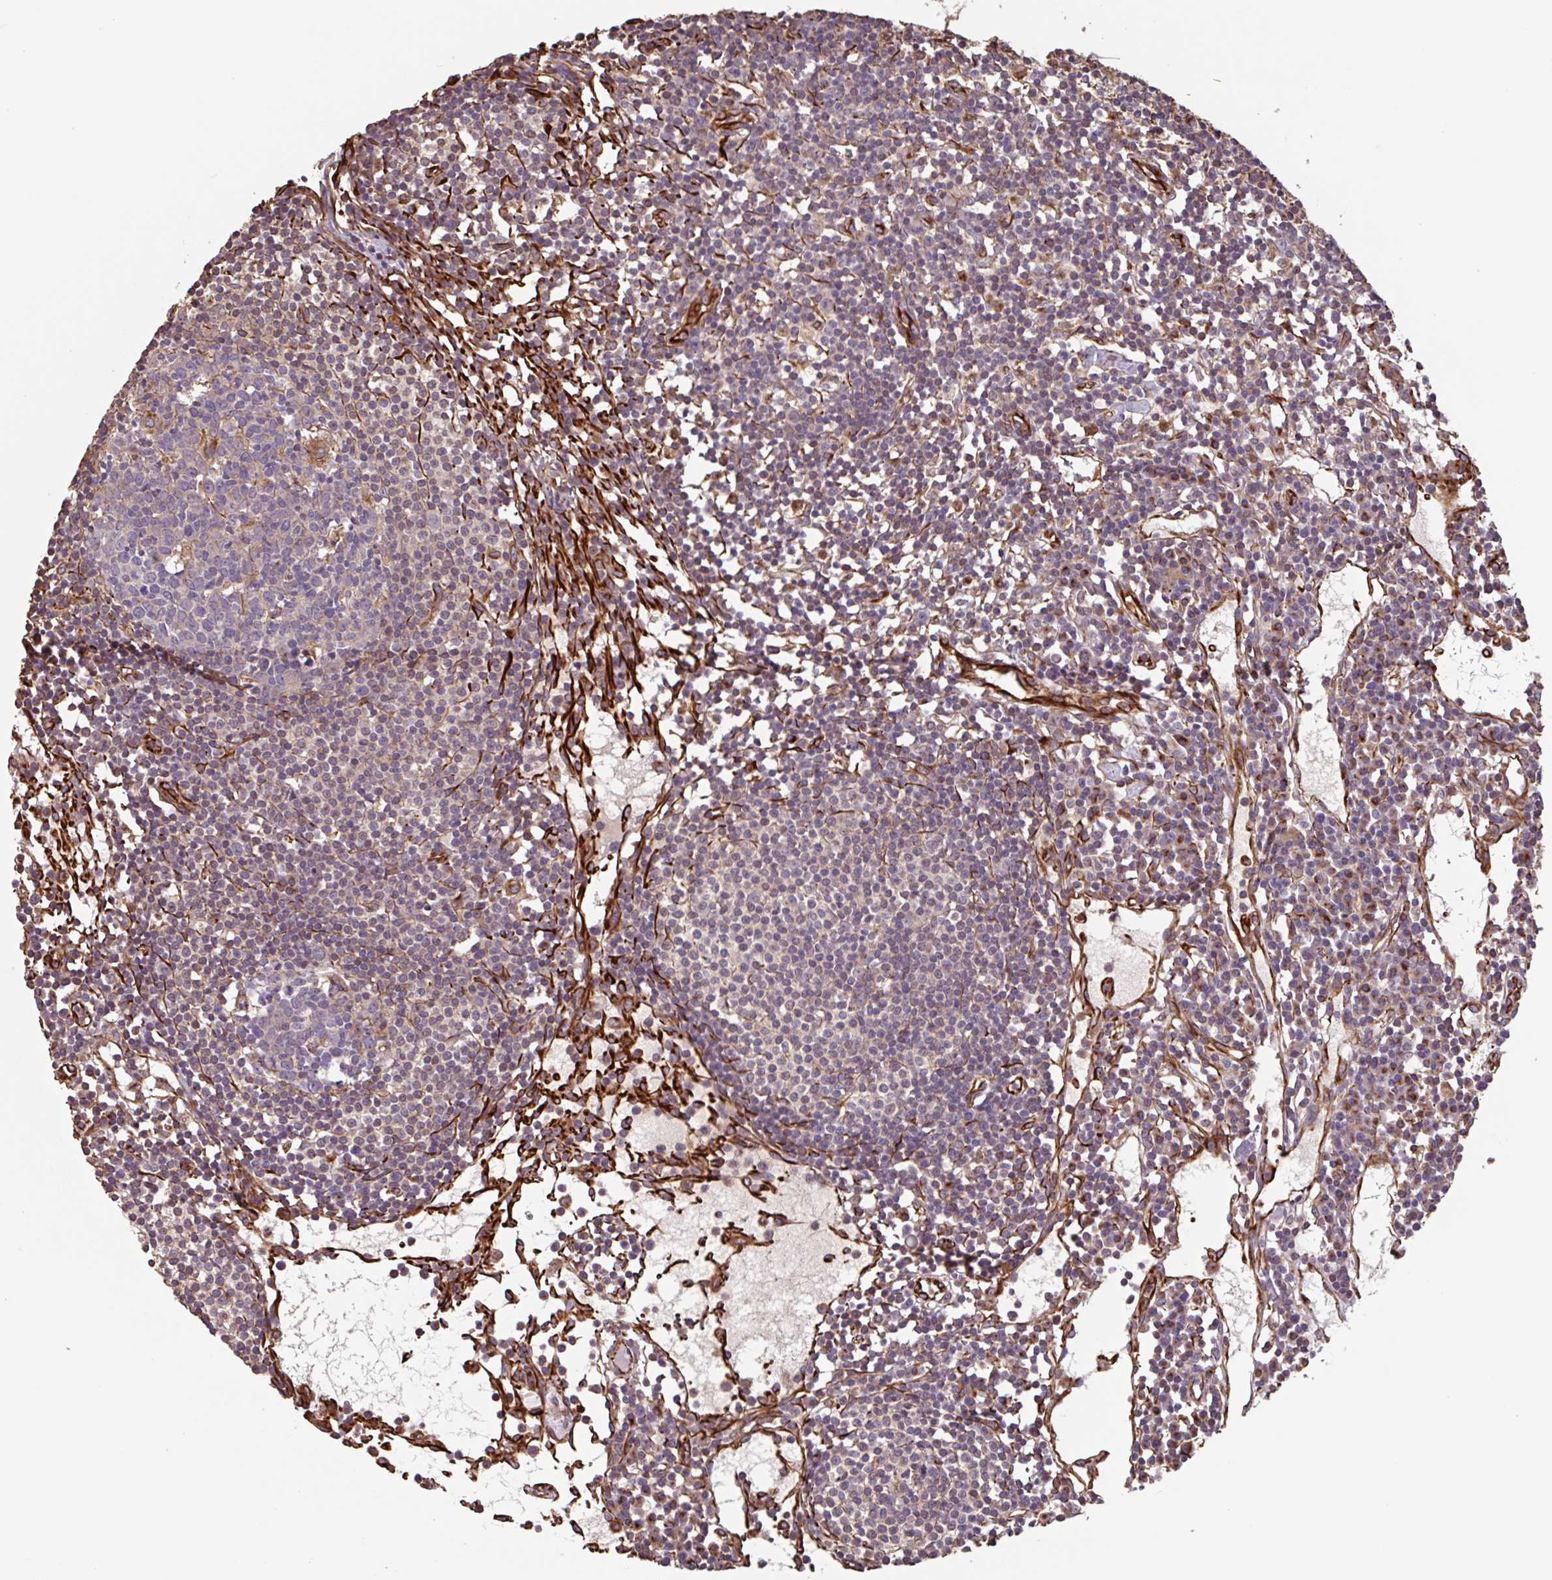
{"staining": {"intensity": "negative", "quantity": "none", "location": "none"}, "tissue": "lymph node", "cell_type": "Germinal center cells", "image_type": "normal", "snomed": [{"axis": "morphology", "description": "Normal tissue, NOS"}, {"axis": "topography", "description": "Lymph node"}], "caption": "High power microscopy photomicrograph of an immunohistochemistry micrograph of benign lymph node, revealing no significant positivity in germinal center cells.", "gene": "ZNF790", "patient": {"sex": "female", "age": 78}}